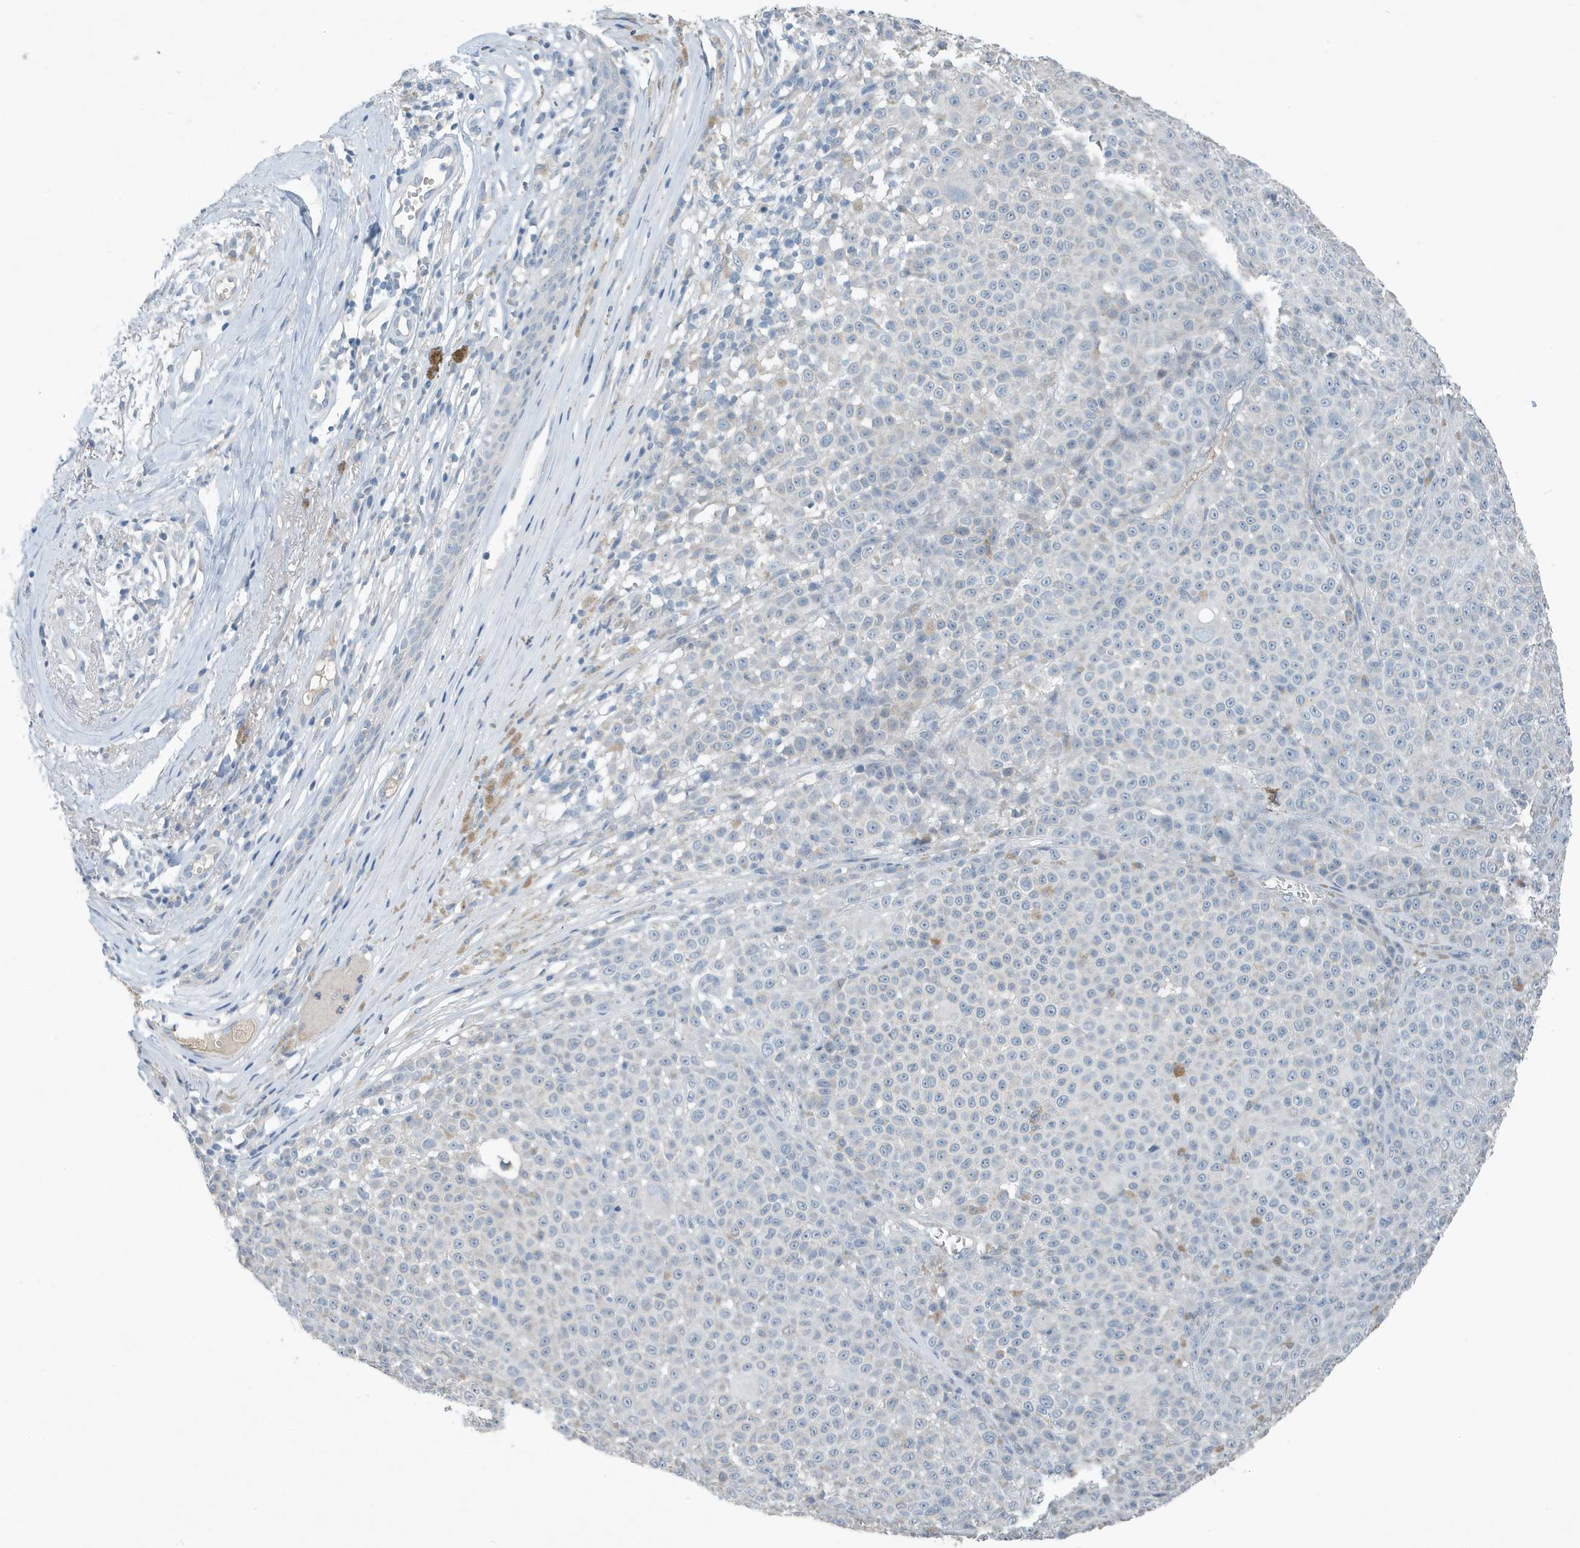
{"staining": {"intensity": "negative", "quantity": "none", "location": "none"}, "tissue": "melanoma", "cell_type": "Tumor cells", "image_type": "cancer", "snomed": [{"axis": "morphology", "description": "Malignant melanoma, NOS"}, {"axis": "topography", "description": "Skin"}], "caption": "DAB immunohistochemical staining of melanoma displays no significant positivity in tumor cells.", "gene": "UGT2B4", "patient": {"sex": "female", "age": 94}}